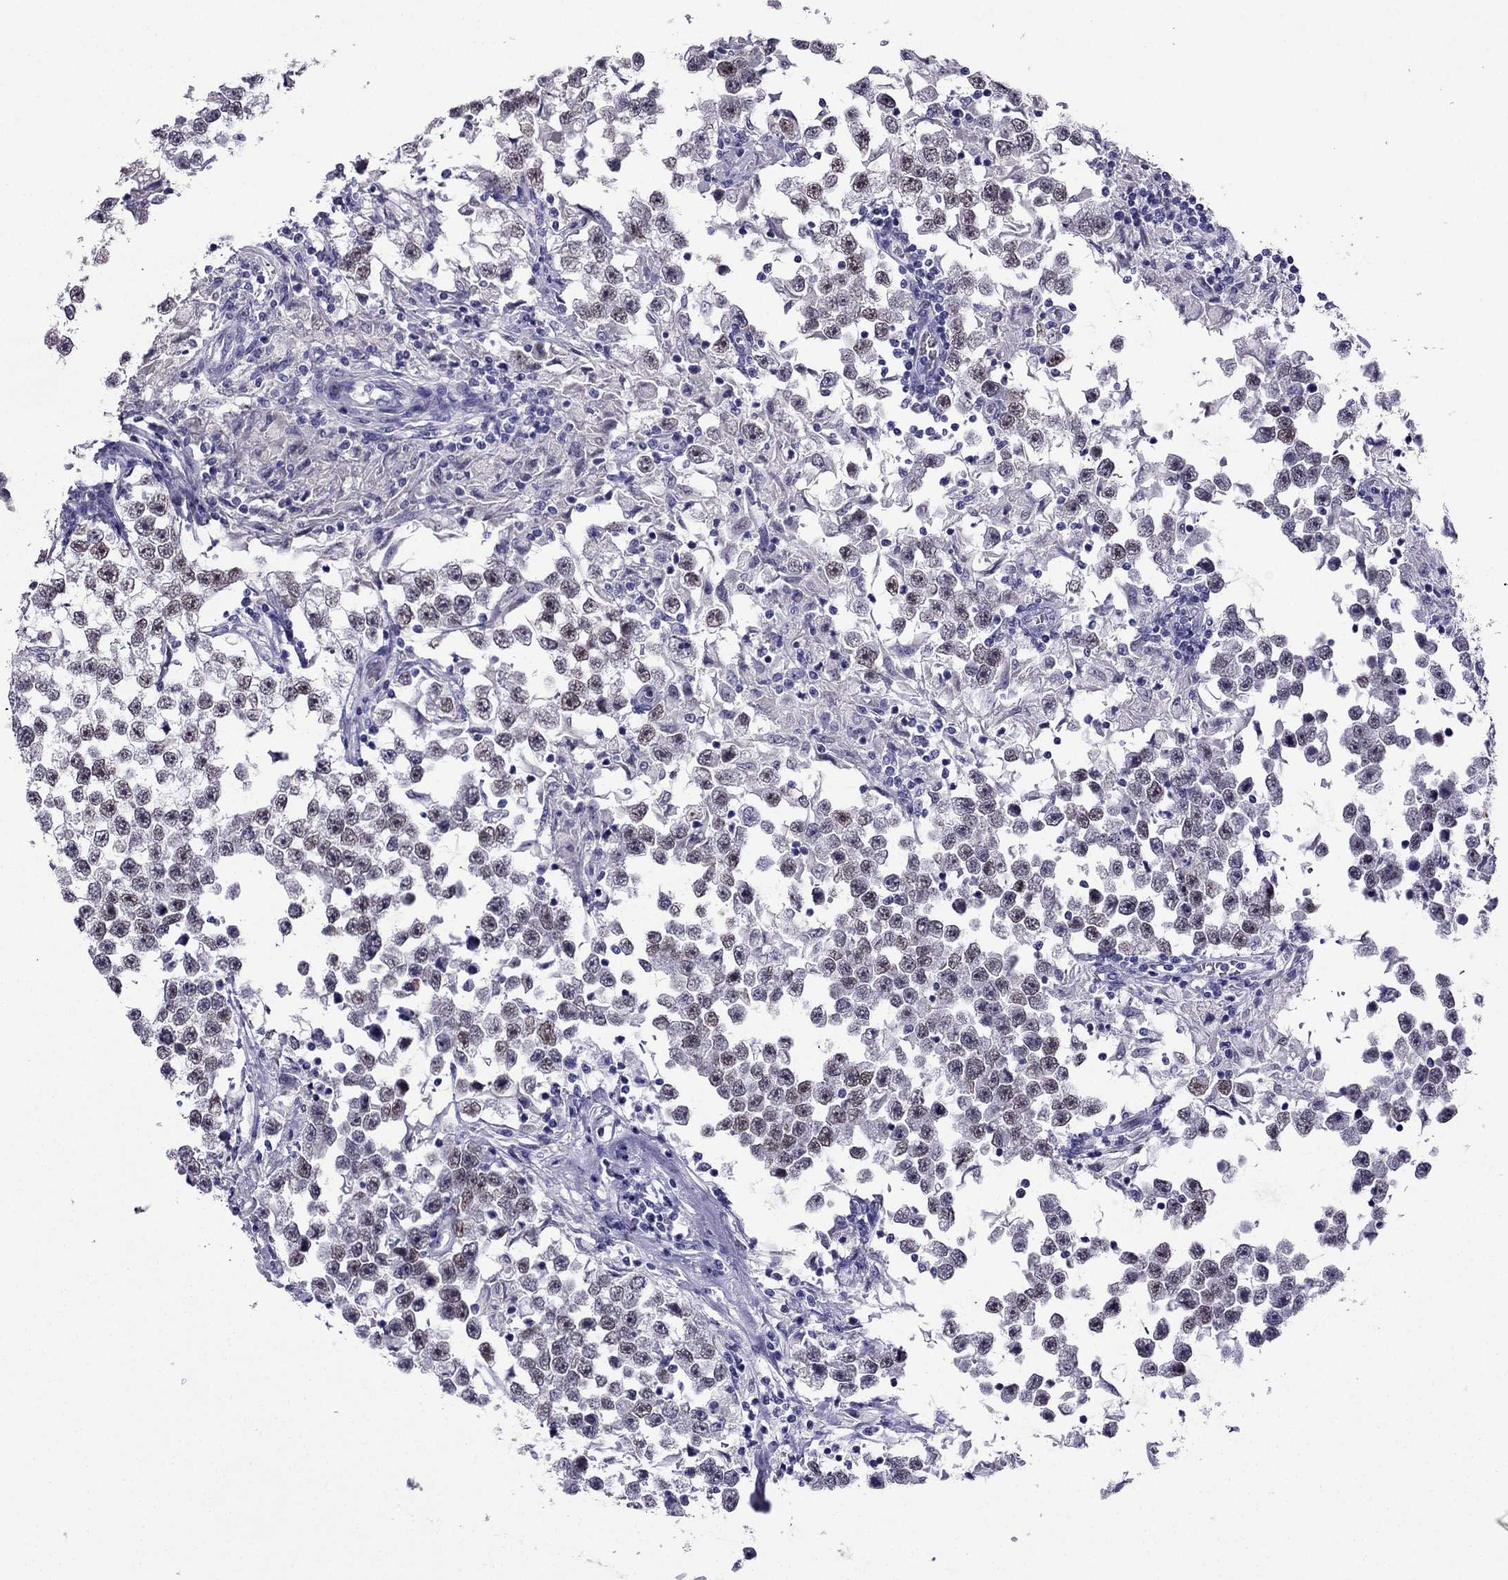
{"staining": {"intensity": "moderate", "quantity": "25%-75%", "location": "nuclear"}, "tissue": "testis cancer", "cell_type": "Tumor cells", "image_type": "cancer", "snomed": [{"axis": "morphology", "description": "Seminoma, NOS"}, {"axis": "topography", "description": "Testis"}], "caption": "Brown immunohistochemical staining in human seminoma (testis) shows moderate nuclear expression in approximately 25%-75% of tumor cells.", "gene": "ARID3A", "patient": {"sex": "male", "age": 46}}